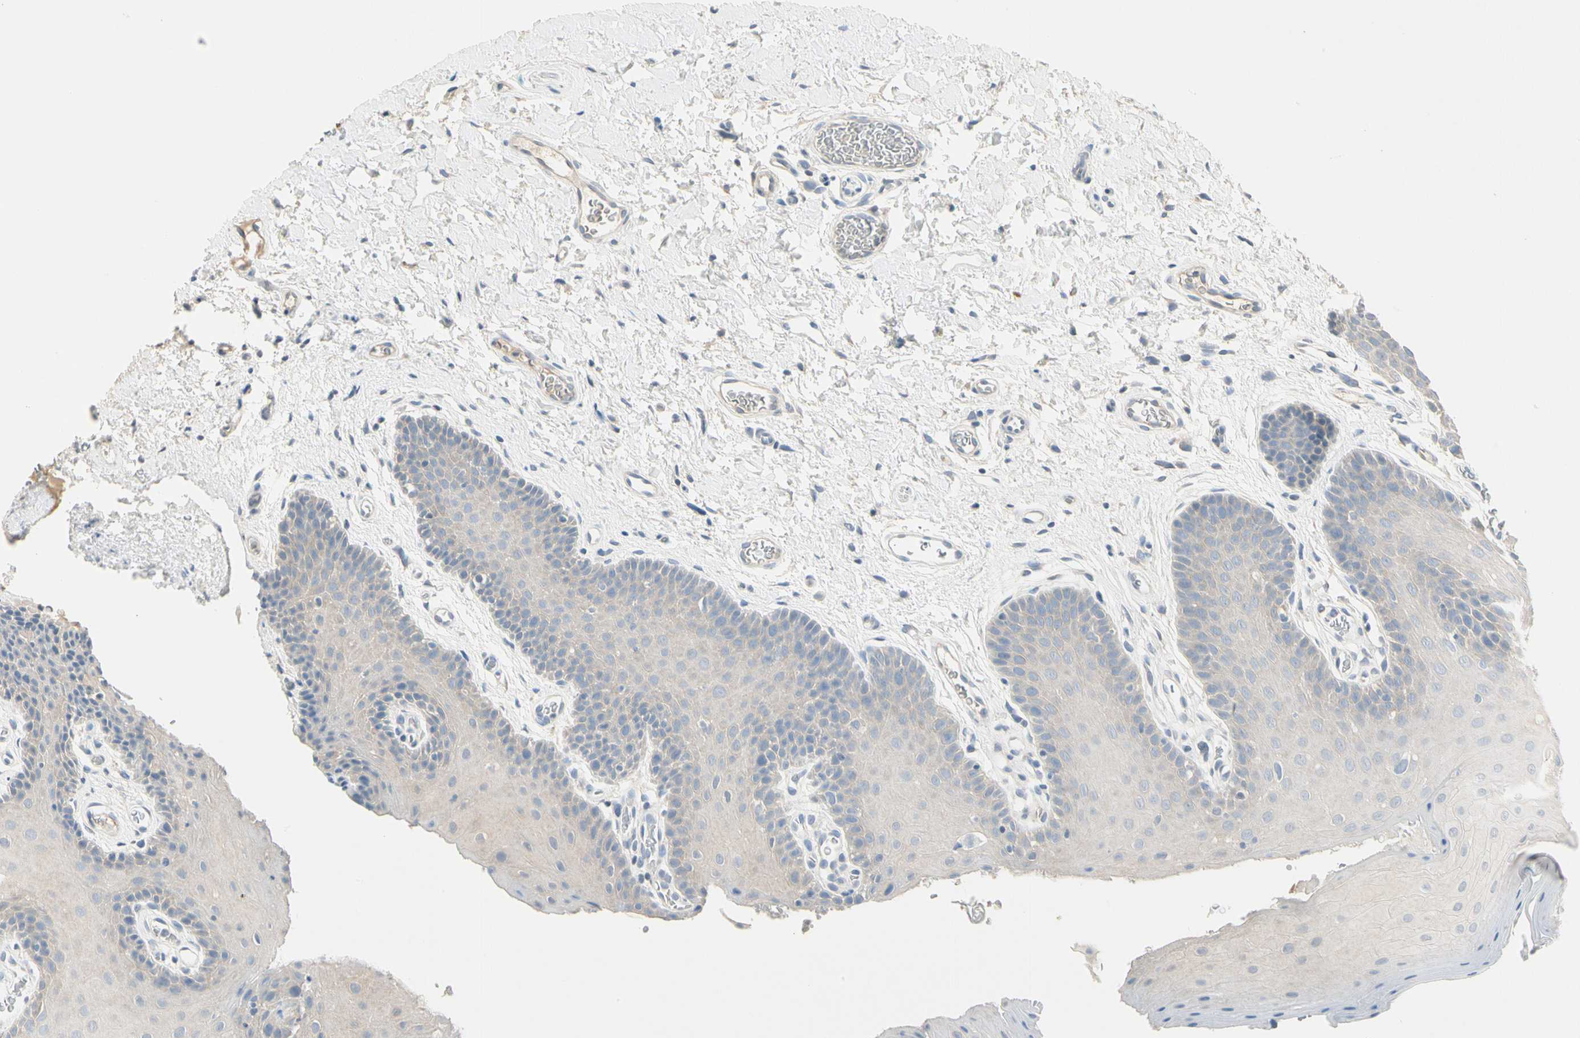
{"staining": {"intensity": "negative", "quantity": "none", "location": "none"}, "tissue": "oral mucosa", "cell_type": "Squamous epithelial cells", "image_type": "normal", "snomed": [{"axis": "morphology", "description": "Normal tissue, NOS"}, {"axis": "topography", "description": "Oral tissue"}], "caption": "There is no significant expression in squamous epithelial cells of oral mucosa. (Stains: DAB immunohistochemistry with hematoxylin counter stain, Microscopy: brightfield microscopy at high magnification).", "gene": "PRSS21", "patient": {"sex": "male", "age": 54}}